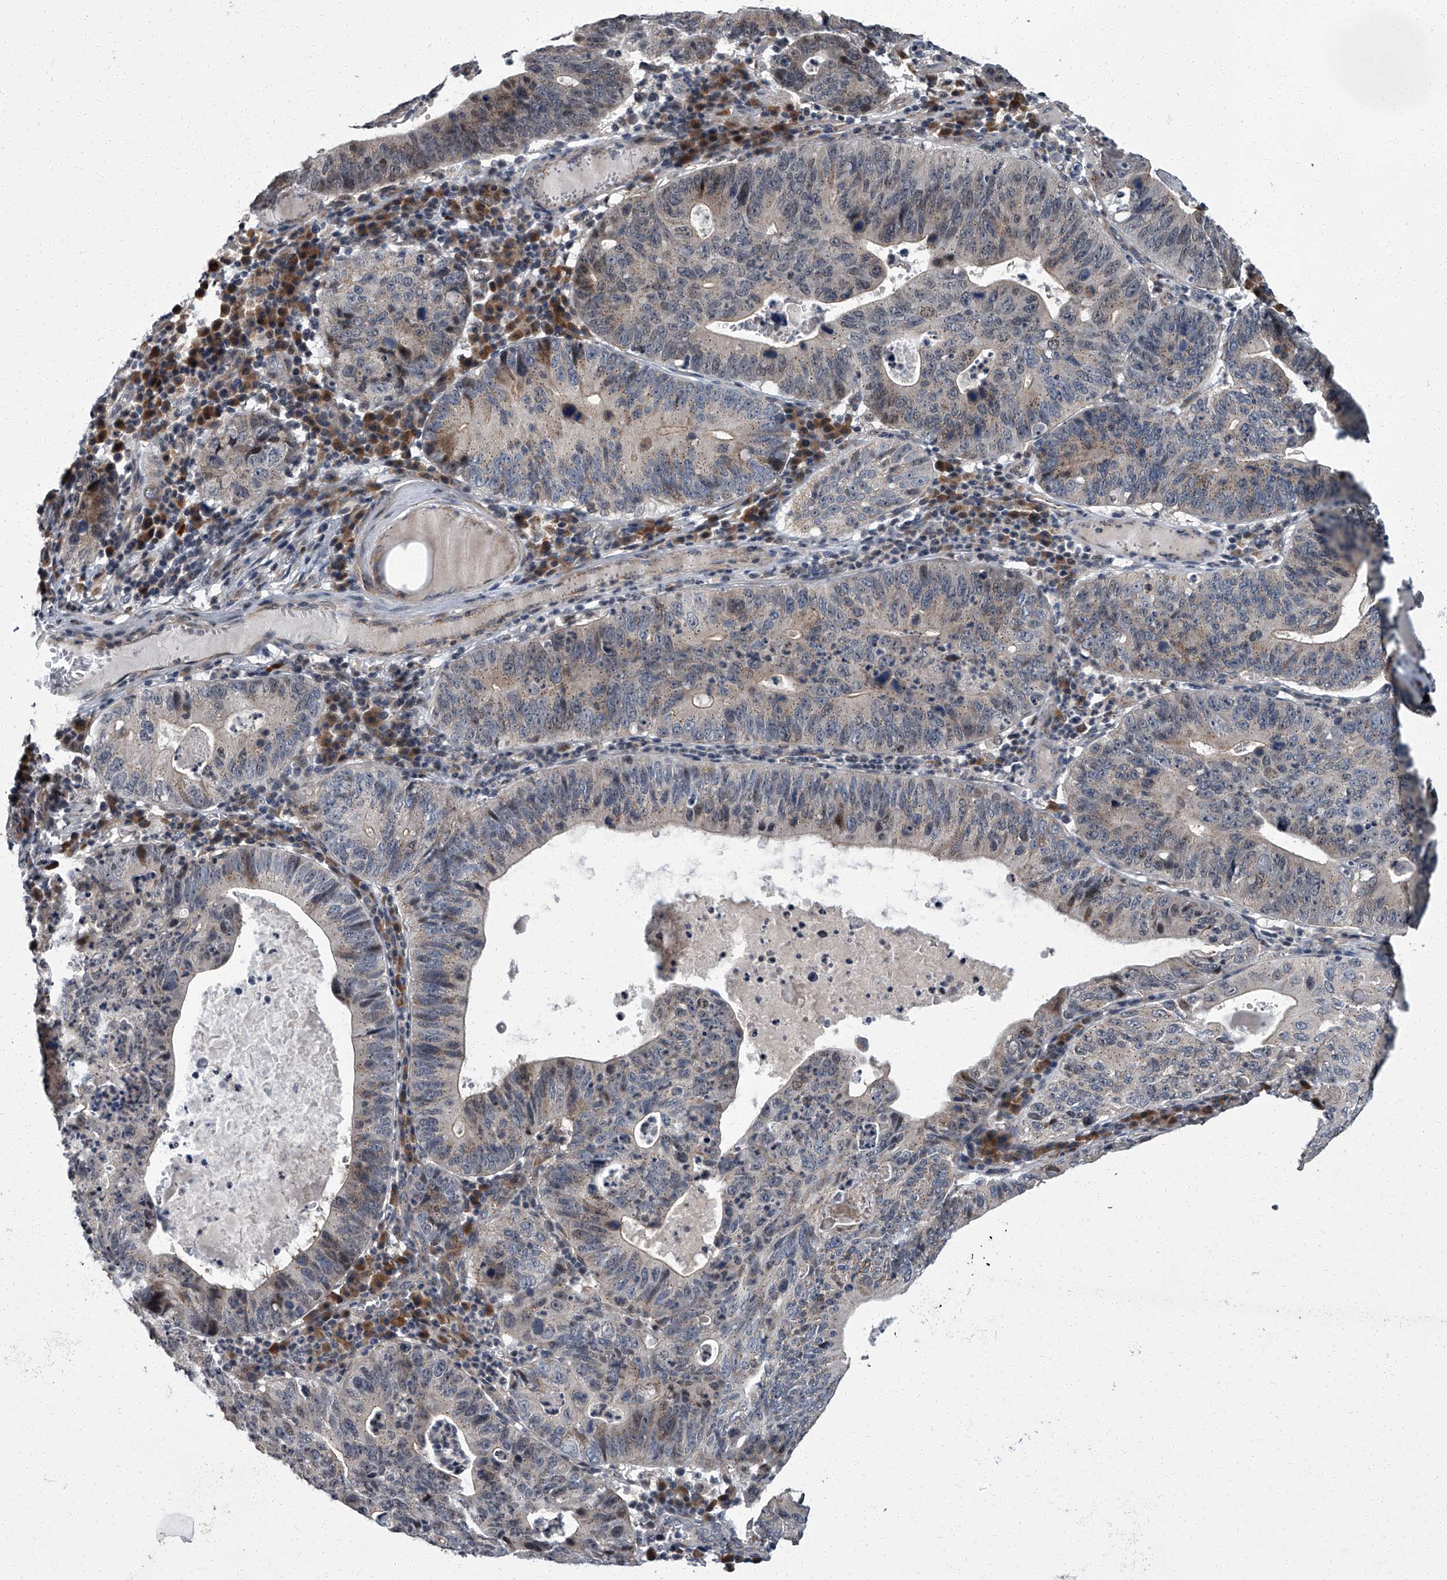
{"staining": {"intensity": "weak", "quantity": "25%-75%", "location": "cytoplasmic/membranous,nuclear"}, "tissue": "stomach cancer", "cell_type": "Tumor cells", "image_type": "cancer", "snomed": [{"axis": "morphology", "description": "Adenocarcinoma, NOS"}, {"axis": "topography", "description": "Stomach"}], "caption": "This image reveals immunohistochemistry staining of stomach cancer, with low weak cytoplasmic/membranous and nuclear positivity in about 25%-75% of tumor cells.", "gene": "ZNF274", "patient": {"sex": "male", "age": 59}}